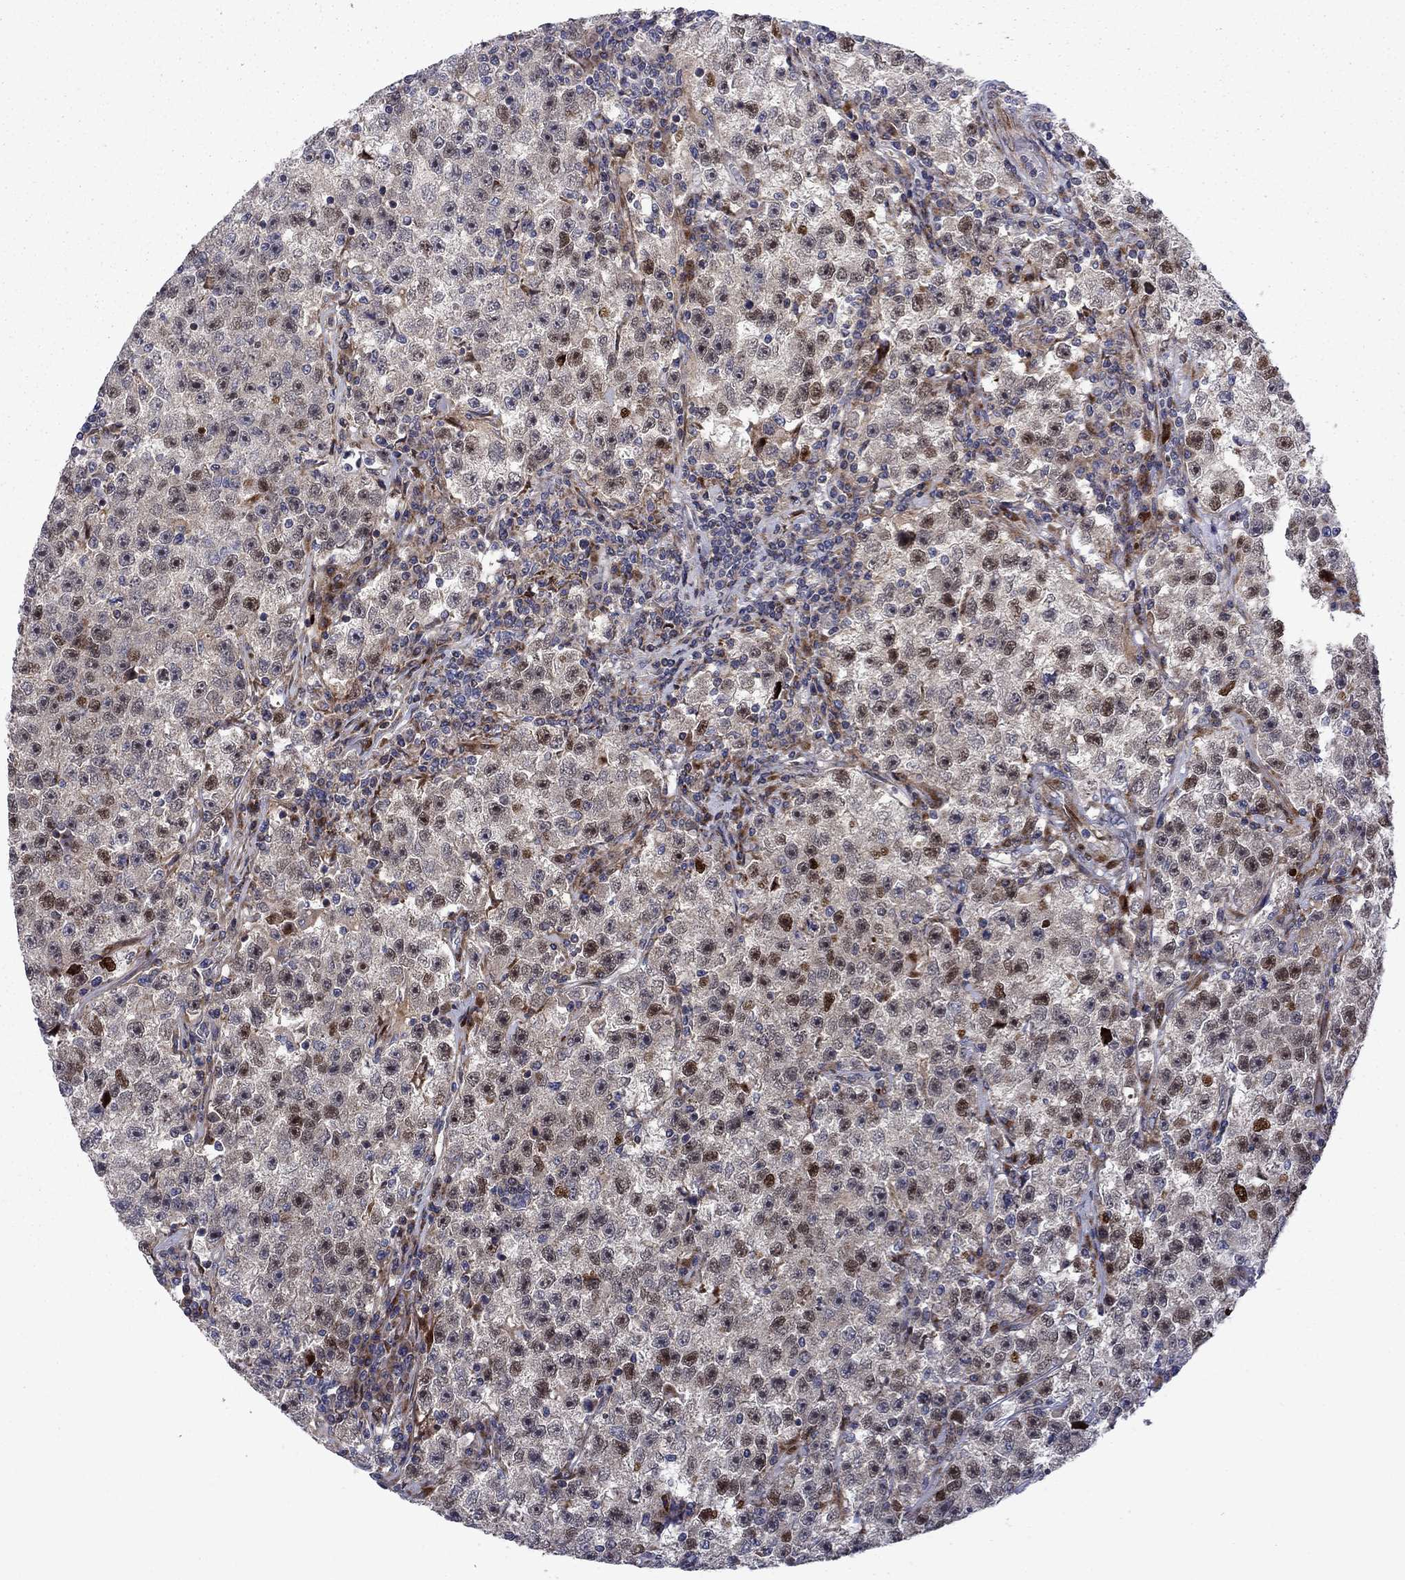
{"staining": {"intensity": "strong", "quantity": "<25%", "location": "nuclear"}, "tissue": "testis cancer", "cell_type": "Tumor cells", "image_type": "cancer", "snomed": [{"axis": "morphology", "description": "Seminoma, NOS"}, {"axis": "topography", "description": "Testis"}], "caption": "Seminoma (testis) tissue displays strong nuclear staining in about <25% of tumor cells, visualized by immunohistochemistry. (DAB (3,3'-diaminobenzidine) = brown stain, brightfield microscopy at high magnification).", "gene": "MIOS", "patient": {"sex": "male", "age": 22}}